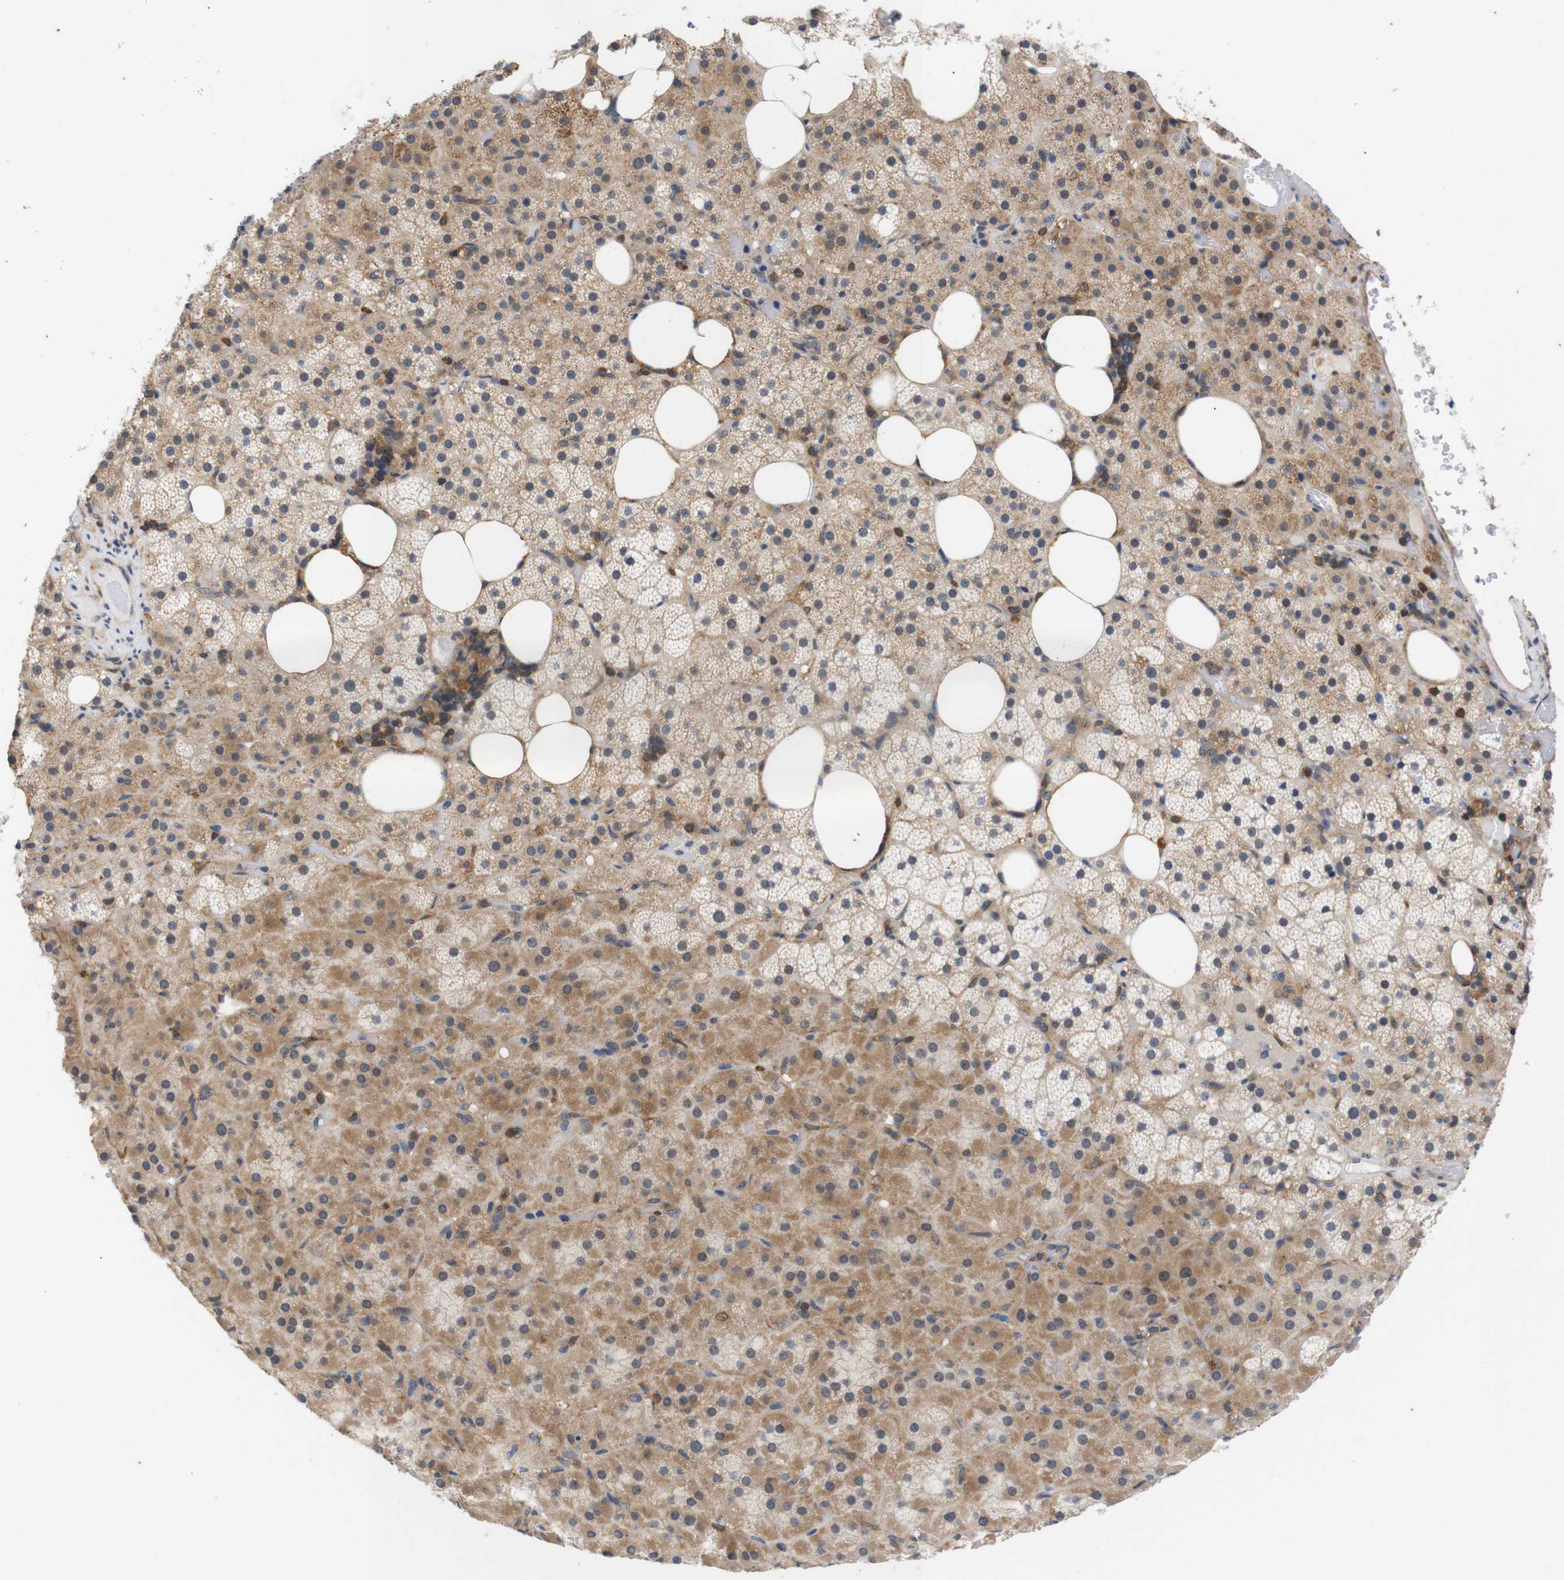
{"staining": {"intensity": "weak", "quantity": "25%-75%", "location": "cytoplasmic/membranous"}, "tissue": "adrenal gland", "cell_type": "Glandular cells", "image_type": "normal", "snomed": [{"axis": "morphology", "description": "Normal tissue, NOS"}, {"axis": "topography", "description": "Adrenal gland"}], "caption": "Adrenal gland stained for a protein shows weak cytoplasmic/membranous positivity in glandular cells. The staining was performed using DAB to visualize the protein expression in brown, while the nuclei were stained in blue with hematoxylin (Magnification: 20x).", "gene": "BRWD3", "patient": {"sex": "female", "age": 59}}